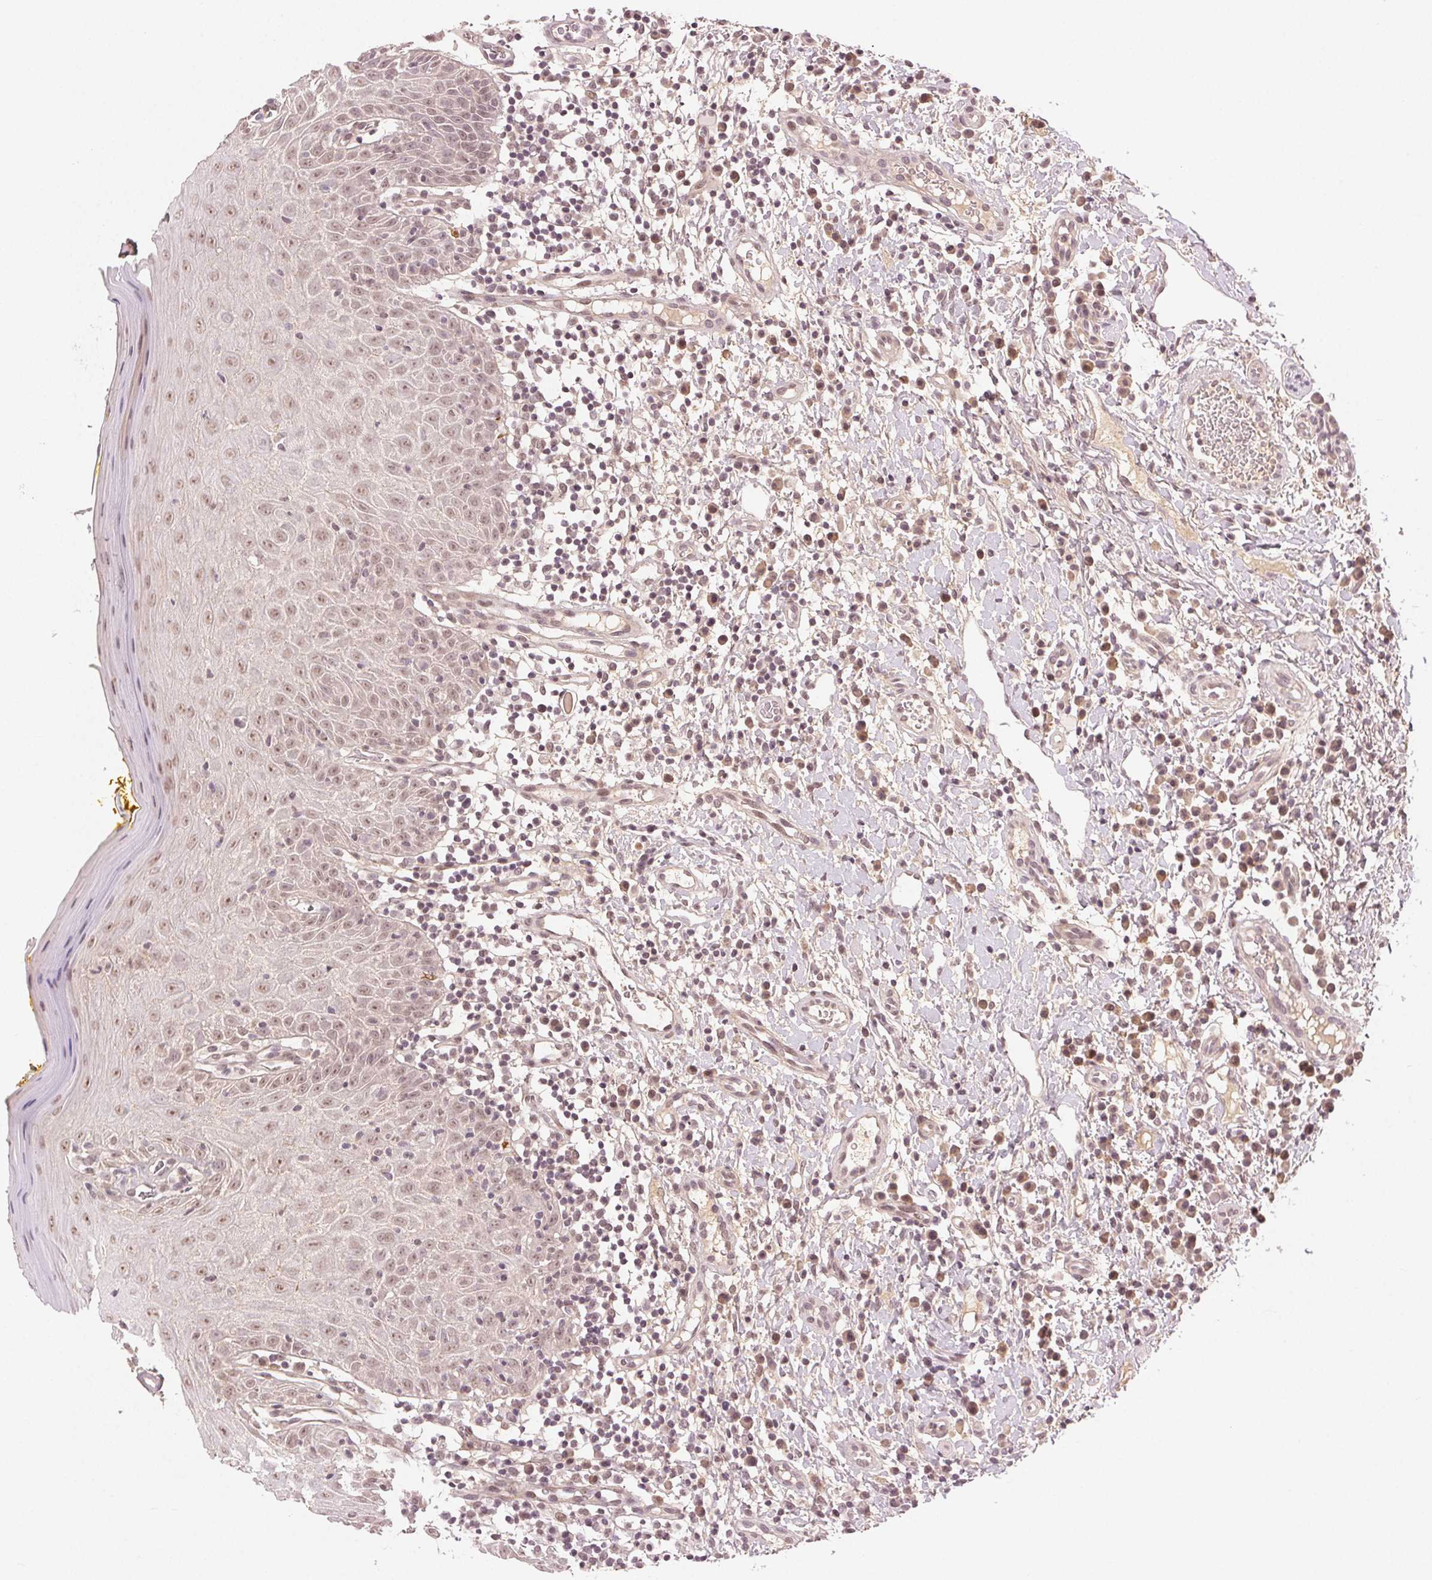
{"staining": {"intensity": "strong", "quantity": "<25%", "location": "cytoplasmic/membranous"}, "tissue": "oral mucosa", "cell_type": "Squamous epithelial cells", "image_type": "normal", "snomed": [{"axis": "morphology", "description": "Normal tissue, NOS"}, {"axis": "topography", "description": "Oral tissue"}, {"axis": "topography", "description": "Tounge, NOS"}], "caption": "Protein analysis of benign oral mucosa shows strong cytoplasmic/membranous staining in about <25% of squamous epithelial cells.", "gene": "TUB", "patient": {"sex": "female", "age": 58}}